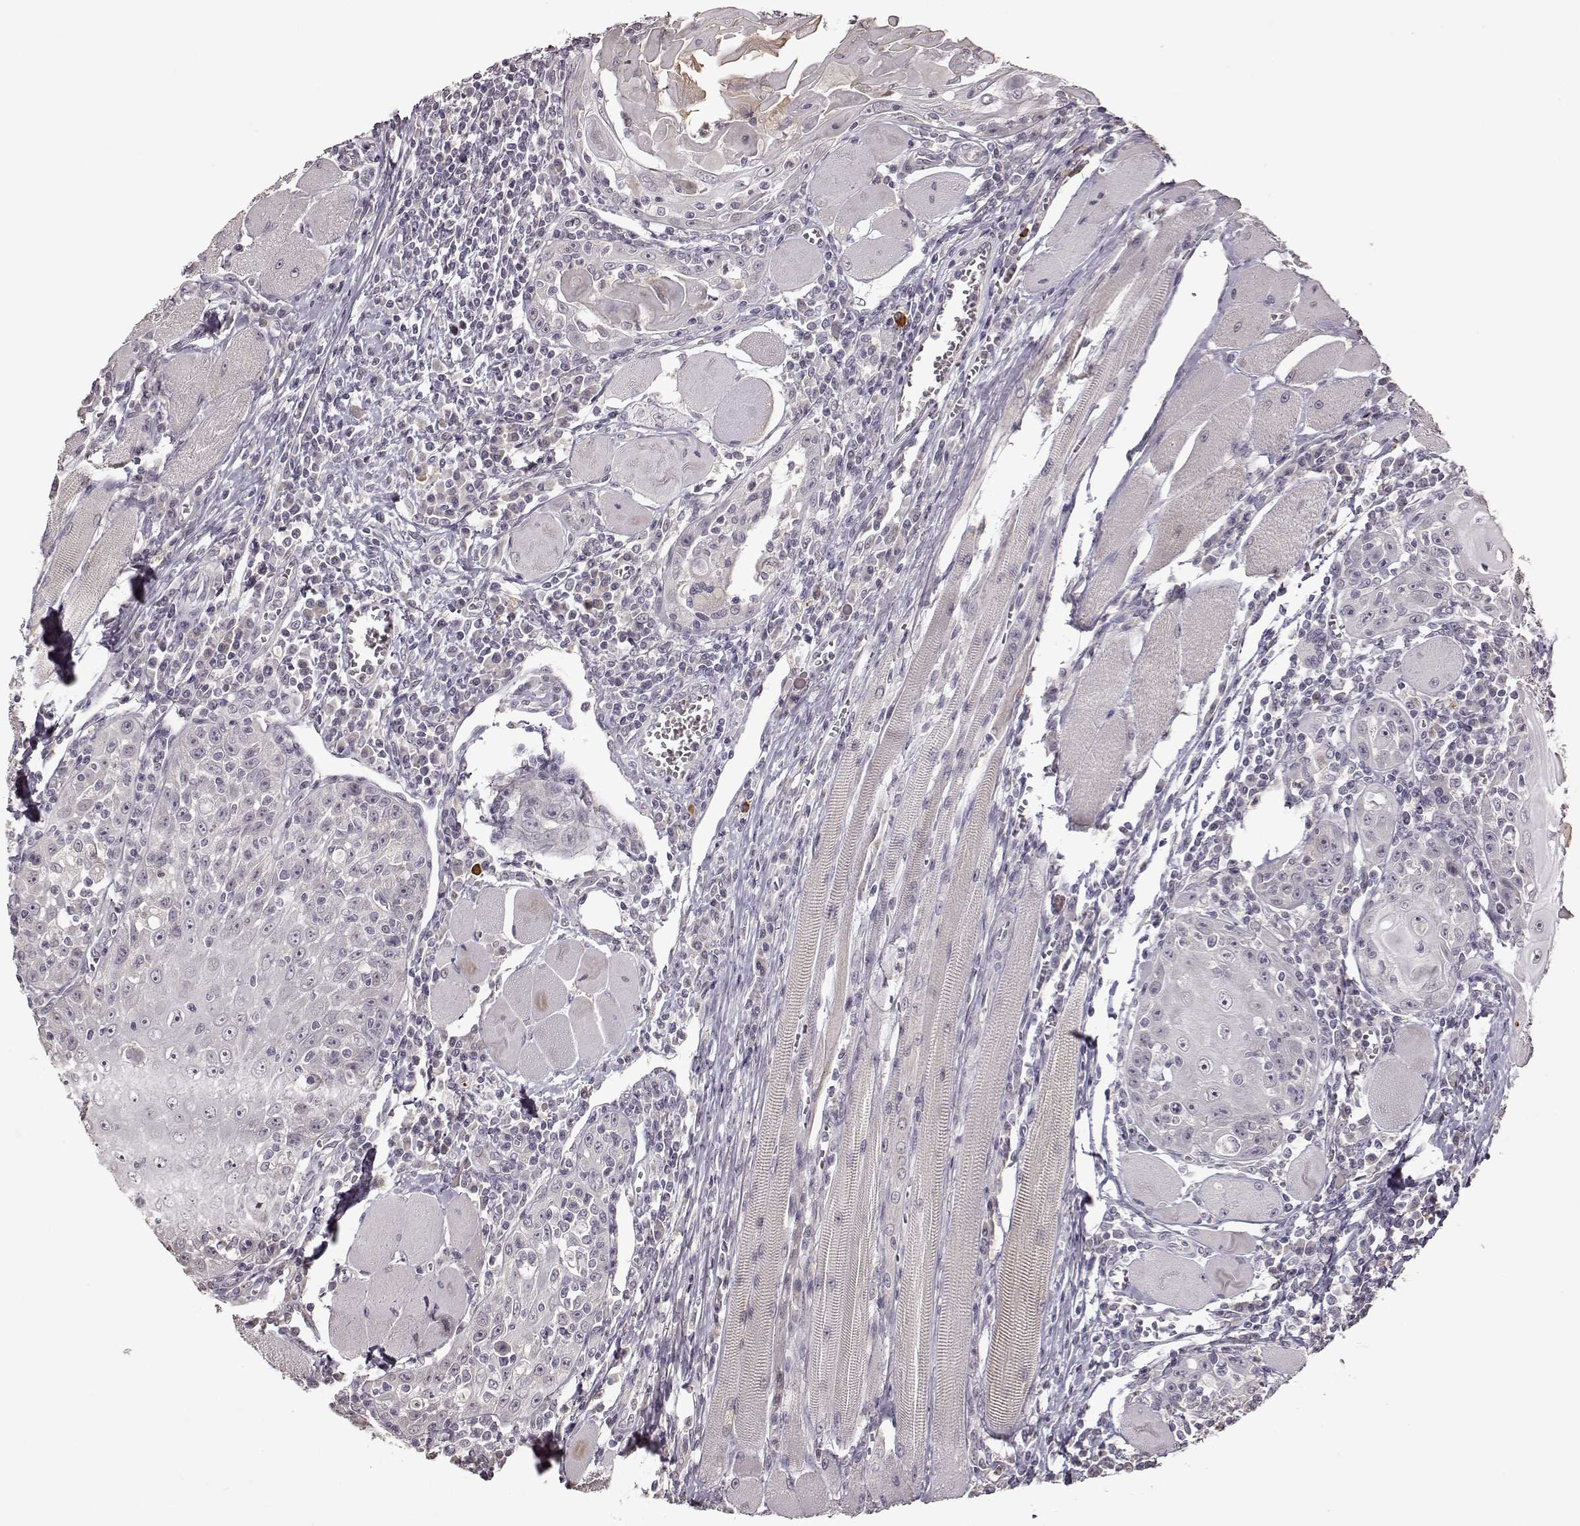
{"staining": {"intensity": "negative", "quantity": "none", "location": "none"}, "tissue": "head and neck cancer", "cell_type": "Tumor cells", "image_type": "cancer", "snomed": [{"axis": "morphology", "description": "Normal tissue, NOS"}, {"axis": "morphology", "description": "Squamous cell carcinoma, NOS"}, {"axis": "topography", "description": "Oral tissue"}, {"axis": "topography", "description": "Head-Neck"}], "caption": "A histopathology image of human head and neck cancer (squamous cell carcinoma) is negative for staining in tumor cells. The staining is performed using DAB brown chromogen with nuclei counter-stained in using hematoxylin.", "gene": "CRB1", "patient": {"sex": "male", "age": 52}}